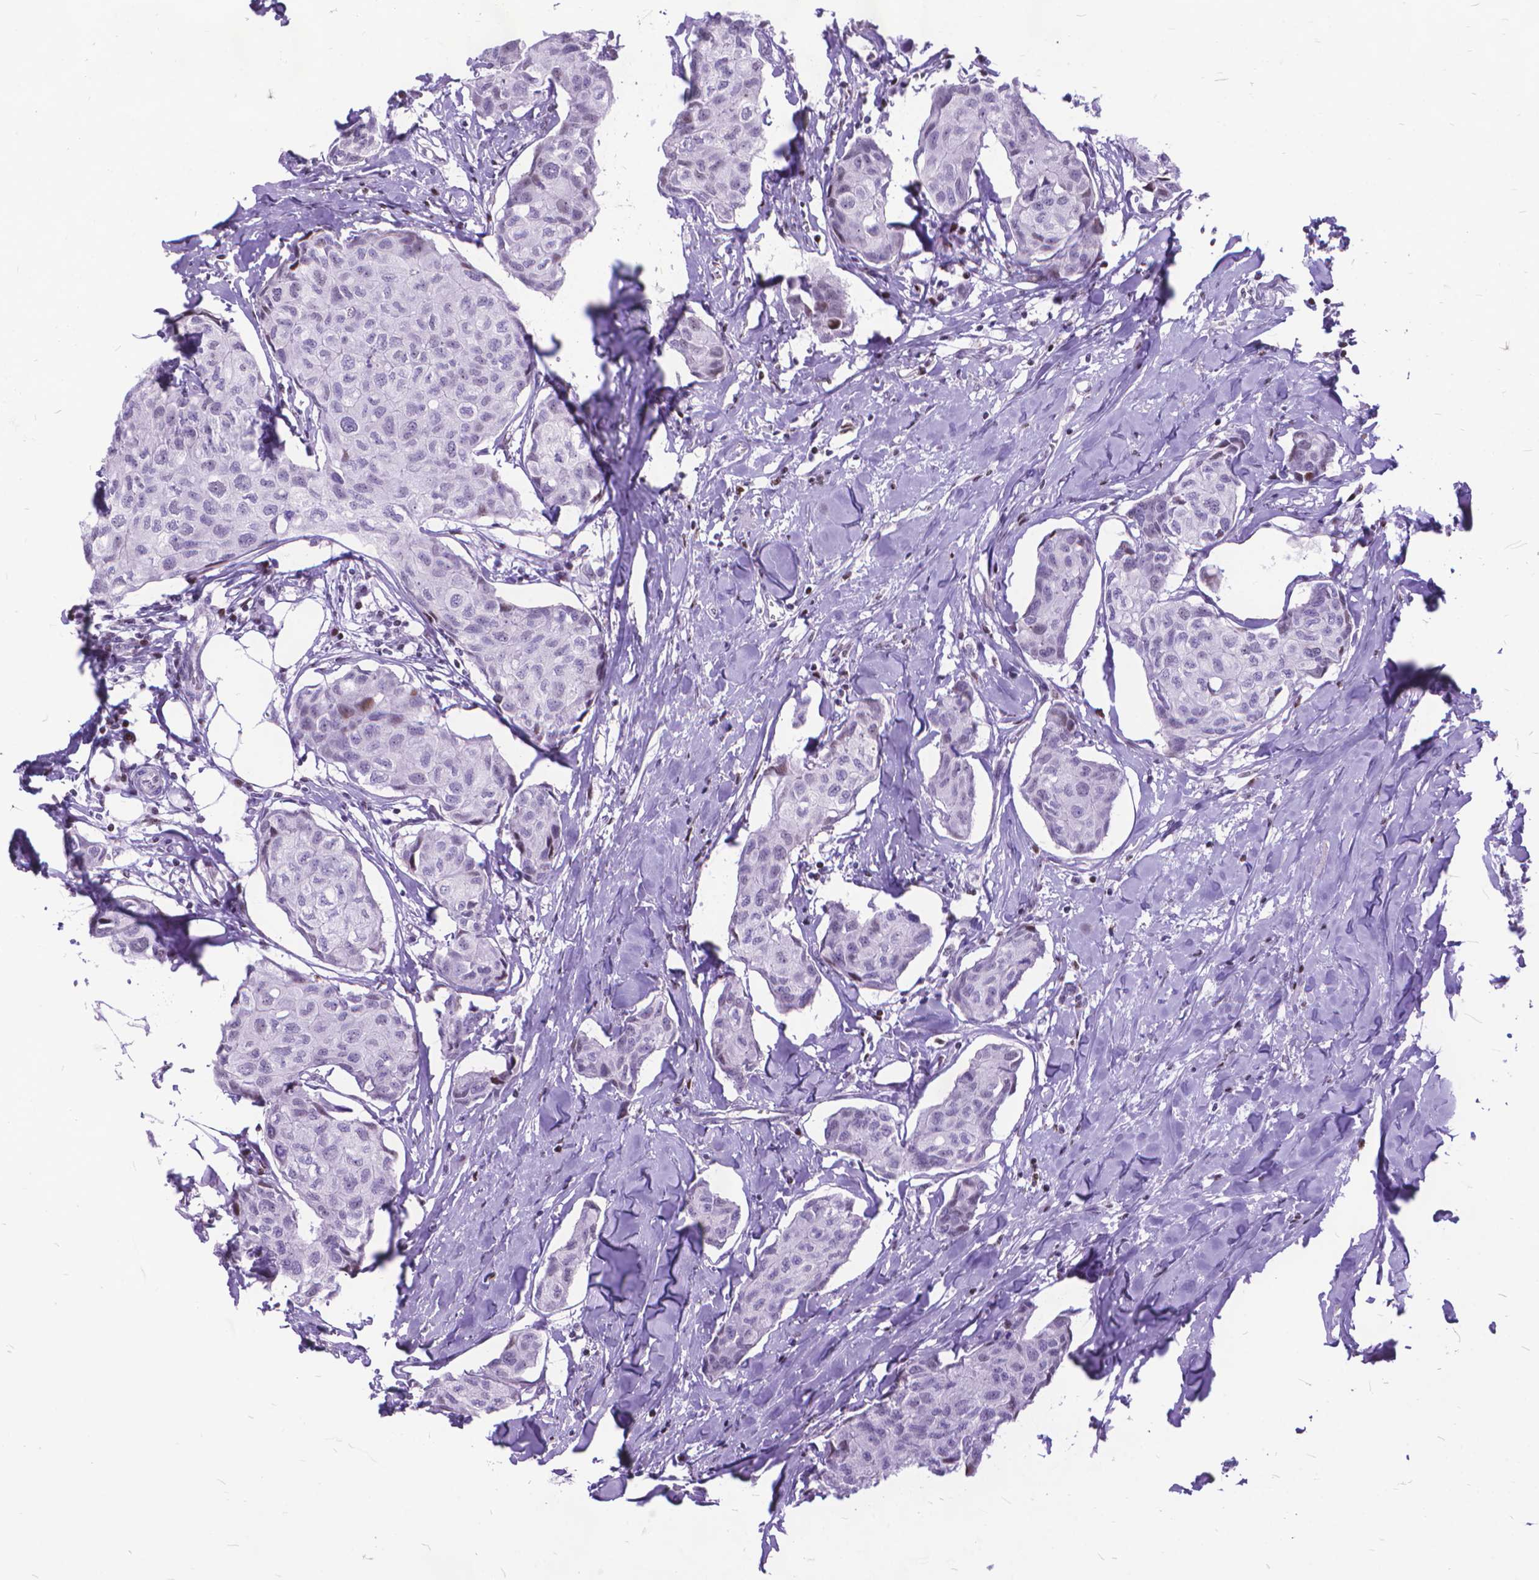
{"staining": {"intensity": "negative", "quantity": "none", "location": "none"}, "tissue": "breast cancer", "cell_type": "Tumor cells", "image_type": "cancer", "snomed": [{"axis": "morphology", "description": "Duct carcinoma"}, {"axis": "topography", "description": "Breast"}], "caption": "This is an immunohistochemistry histopathology image of human breast cancer (invasive ductal carcinoma). There is no expression in tumor cells.", "gene": "POLE4", "patient": {"sex": "female", "age": 80}}